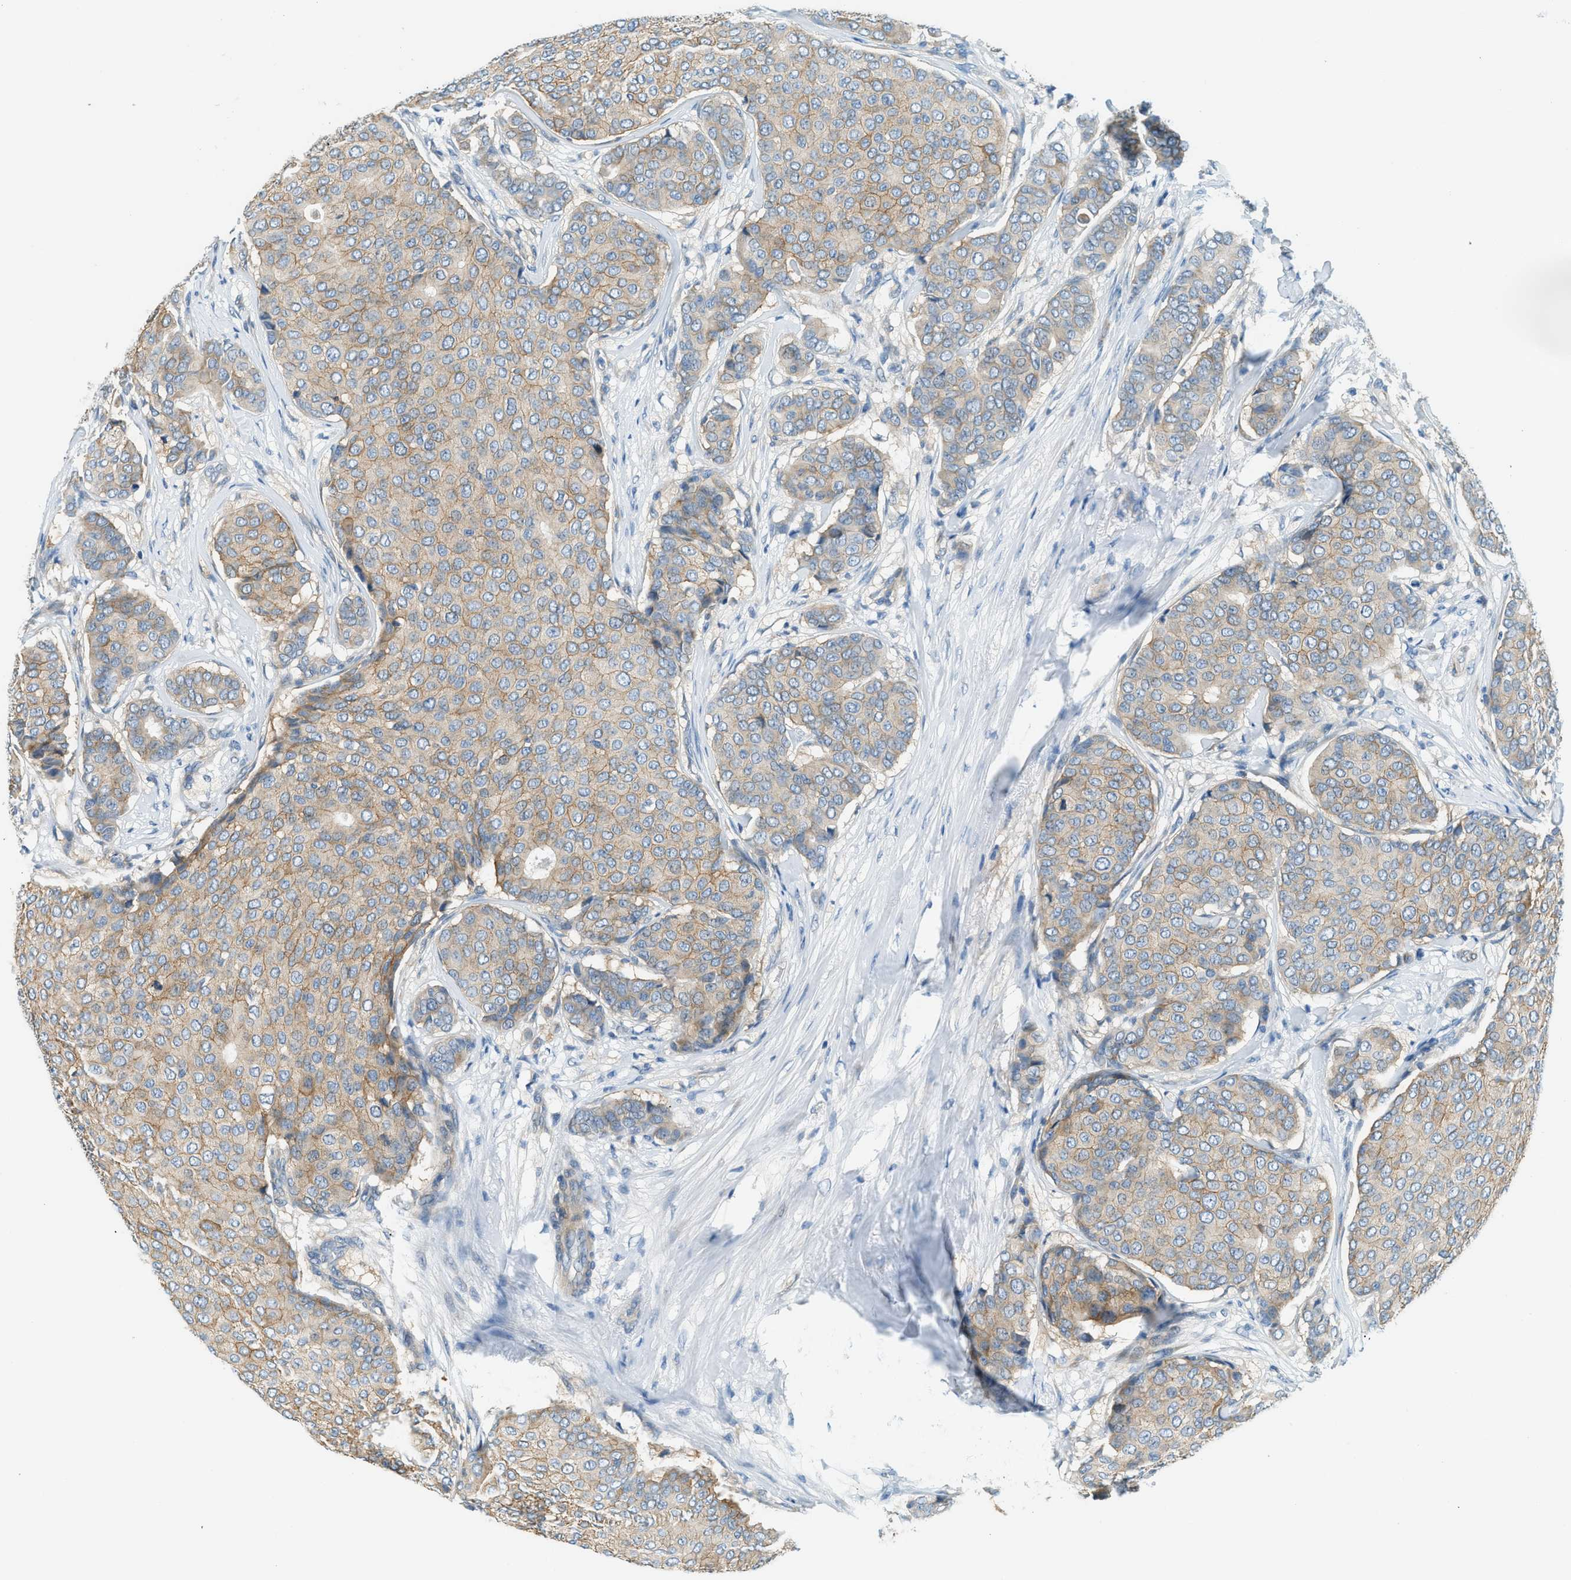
{"staining": {"intensity": "weak", "quantity": ">75%", "location": "cytoplasmic/membranous"}, "tissue": "breast cancer", "cell_type": "Tumor cells", "image_type": "cancer", "snomed": [{"axis": "morphology", "description": "Duct carcinoma"}, {"axis": "topography", "description": "Breast"}], "caption": "Weak cytoplasmic/membranous protein expression is appreciated in about >75% of tumor cells in breast cancer.", "gene": "ZNF367", "patient": {"sex": "female", "age": 75}}